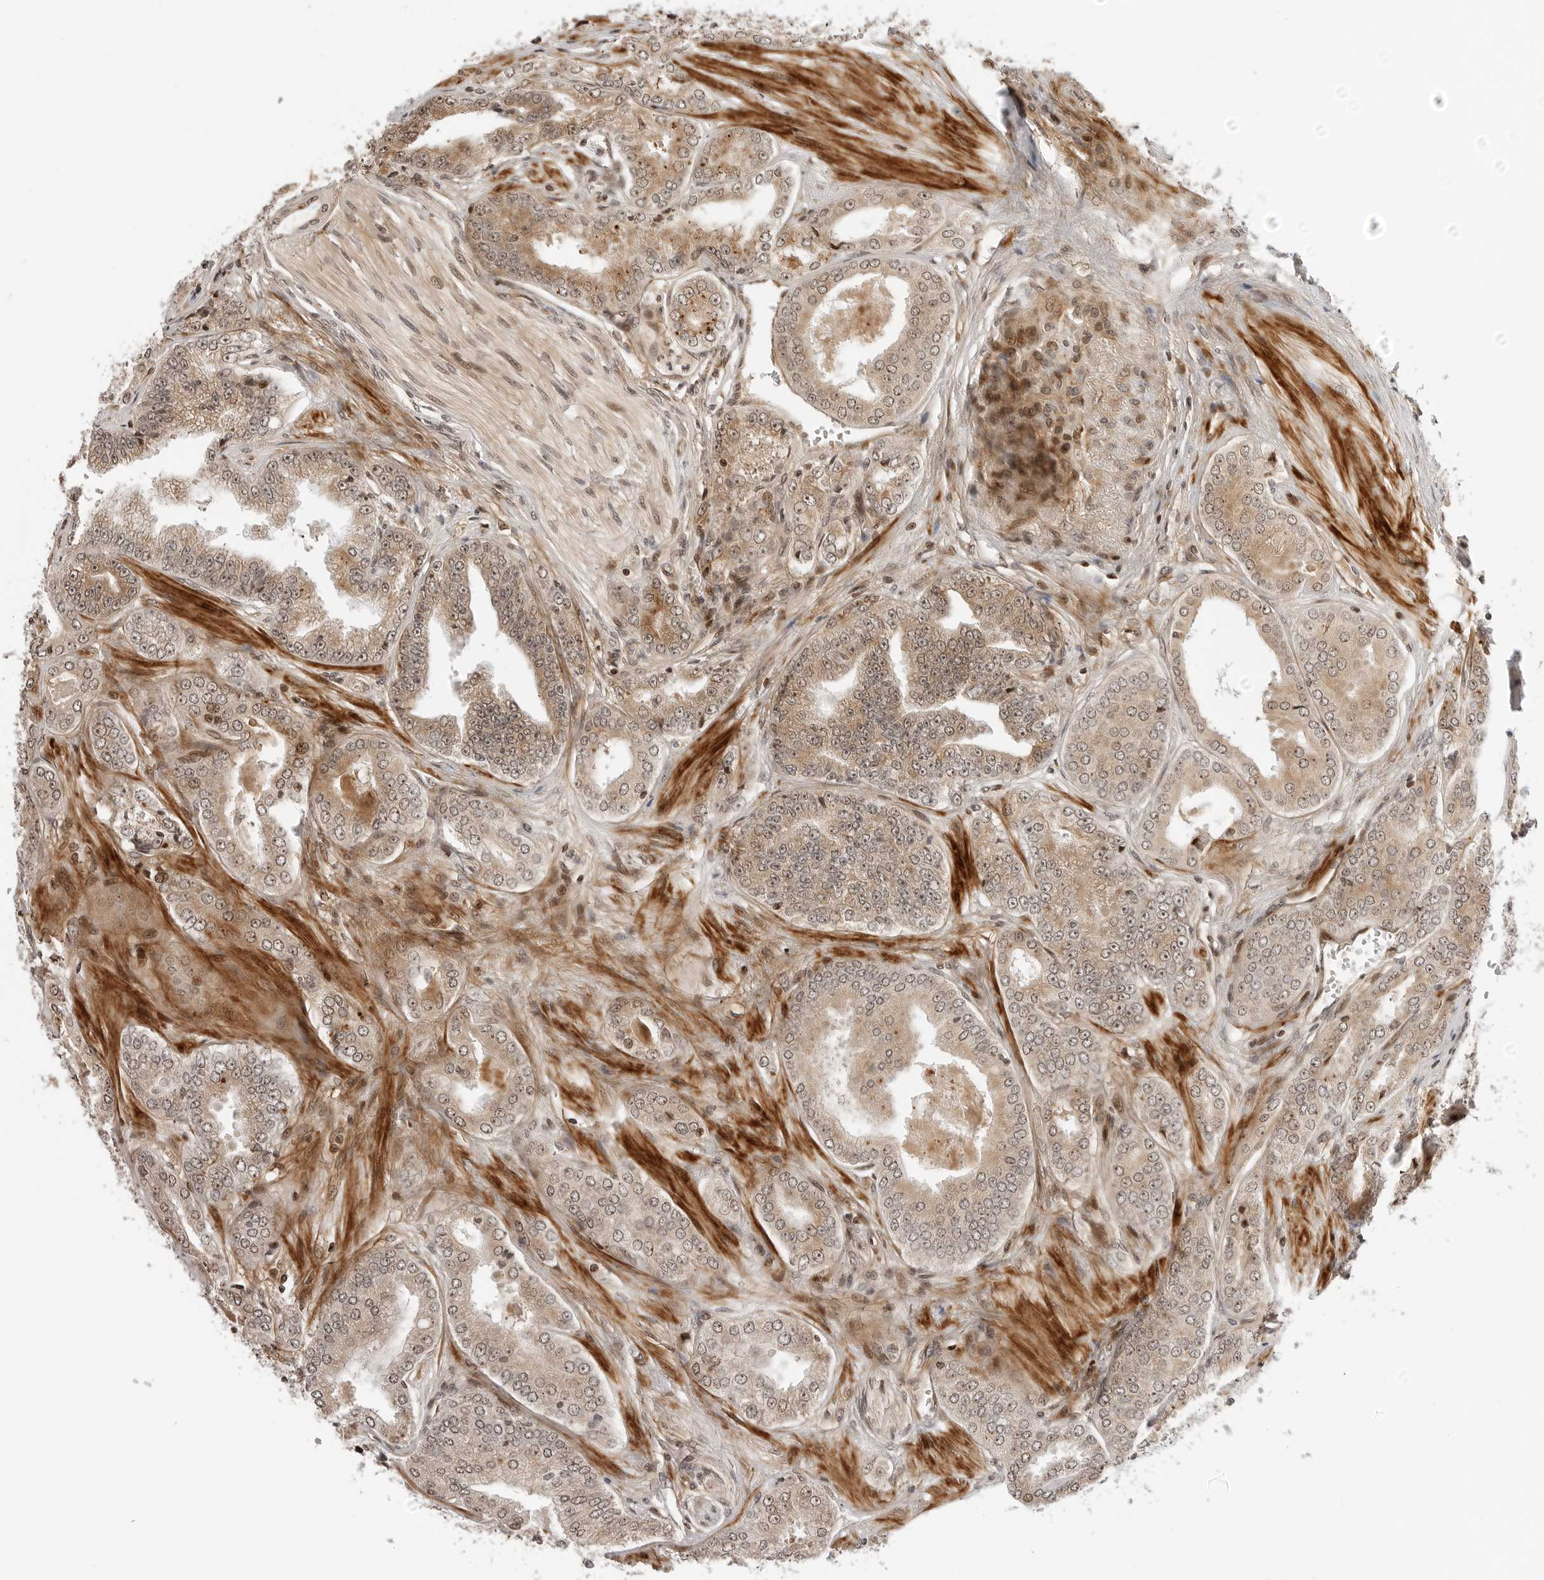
{"staining": {"intensity": "weak", "quantity": ">75%", "location": "cytoplasmic/membranous,nuclear"}, "tissue": "prostate cancer", "cell_type": "Tumor cells", "image_type": "cancer", "snomed": [{"axis": "morphology", "description": "Adenocarcinoma, High grade"}, {"axis": "topography", "description": "Prostate"}], "caption": "Prostate cancer (high-grade adenocarcinoma) was stained to show a protein in brown. There is low levels of weak cytoplasmic/membranous and nuclear positivity in approximately >75% of tumor cells.", "gene": "GEM", "patient": {"sex": "male", "age": 71}}